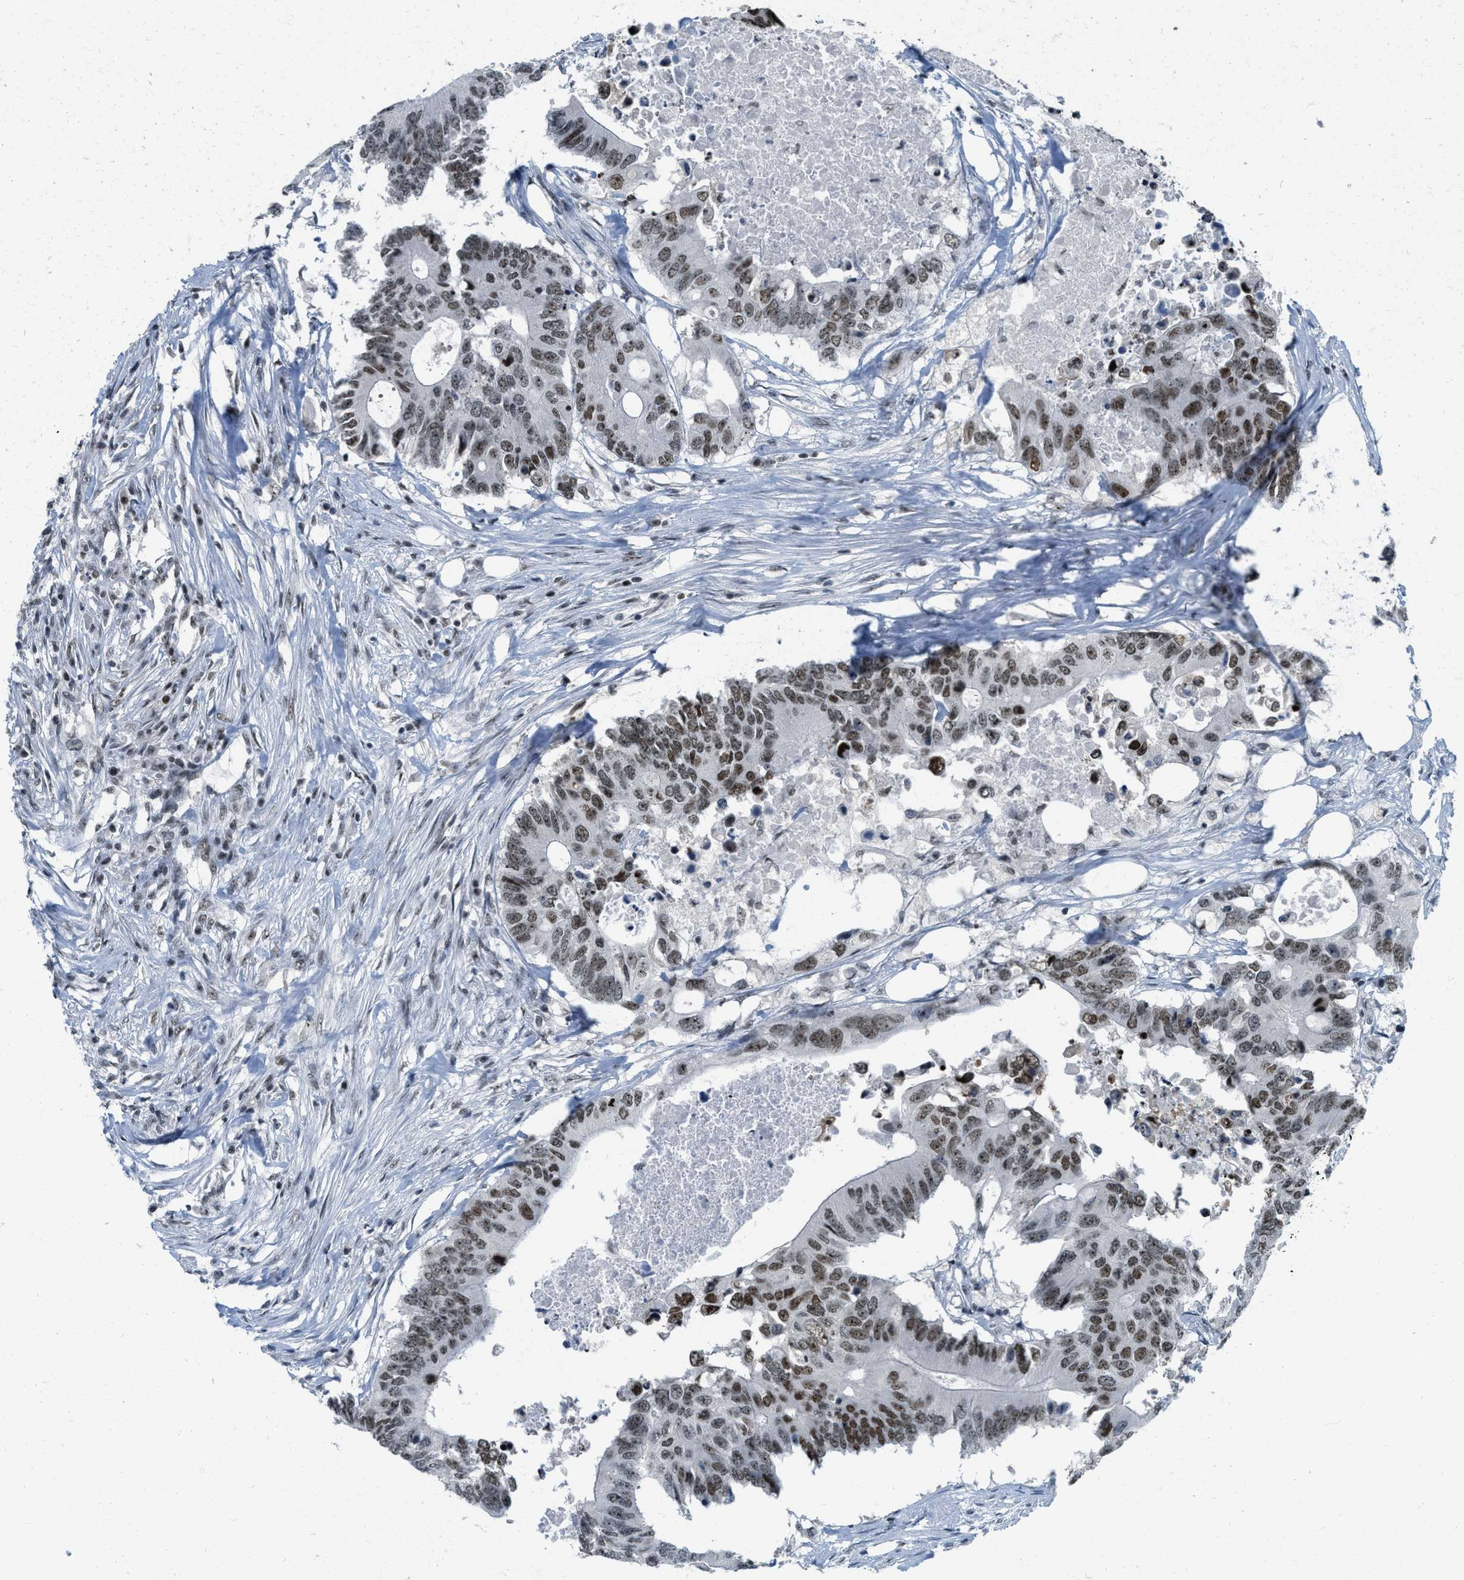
{"staining": {"intensity": "moderate", "quantity": ">75%", "location": "nuclear"}, "tissue": "colorectal cancer", "cell_type": "Tumor cells", "image_type": "cancer", "snomed": [{"axis": "morphology", "description": "Adenocarcinoma, NOS"}, {"axis": "topography", "description": "Colon"}], "caption": "A histopathology image of adenocarcinoma (colorectal) stained for a protein reveals moderate nuclear brown staining in tumor cells.", "gene": "URB1", "patient": {"sex": "male", "age": 71}}